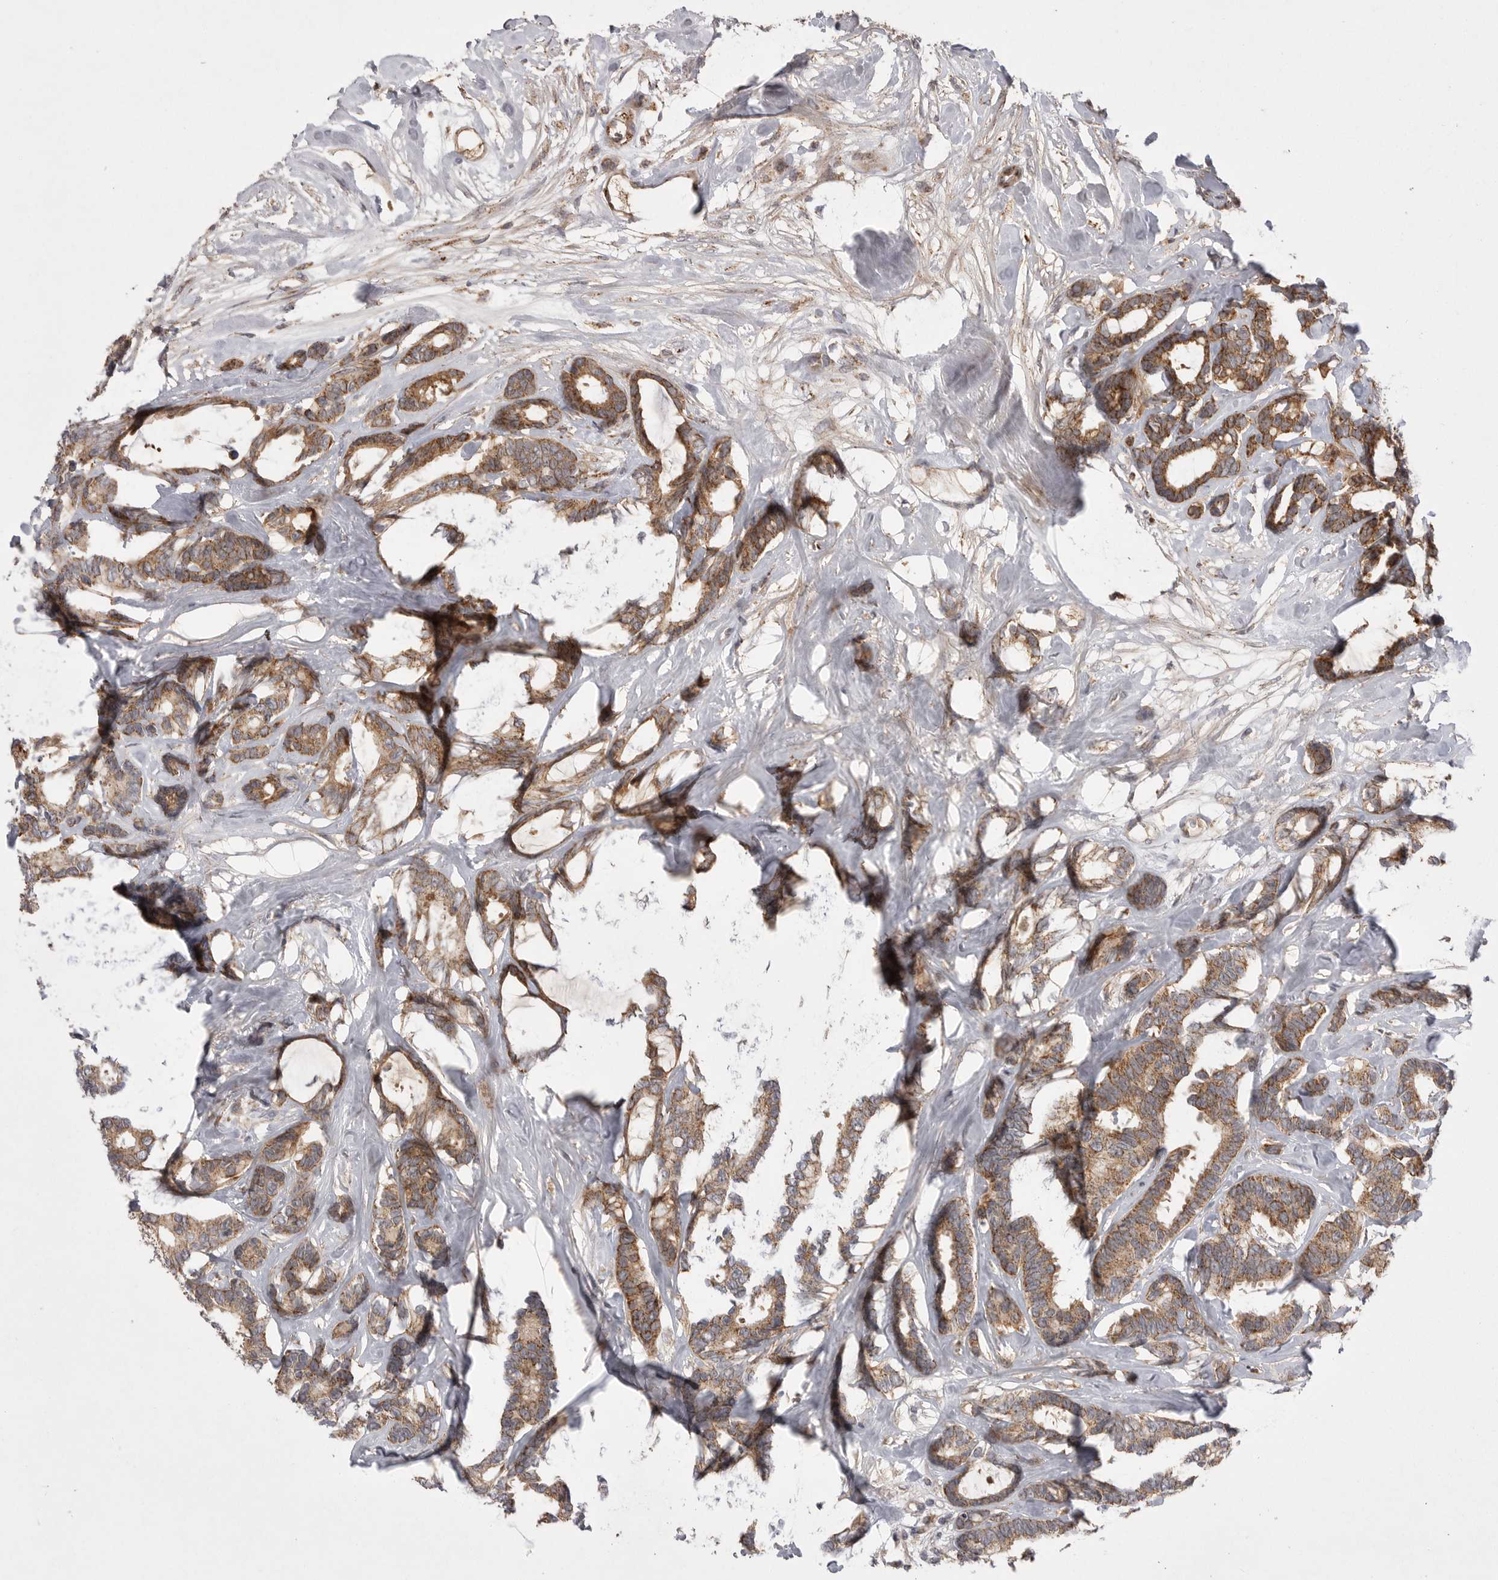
{"staining": {"intensity": "moderate", "quantity": ">75%", "location": "cytoplasmic/membranous"}, "tissue": "breast cancer", "cell_type": "Tumor cells", "image_type": "cancer", "snomed": [{"axis": "morphology", "description": "Duct carcinoma"}, {"axis": "topography", "description": "Breast"}], "caption": "High-power microscopy captured an IHC histopathology image of infiltrating ductal carcinoma (breast), revealing moderate cytoplasmic/membranous staining in about >75% of tumor cells.", "gene": "KYAT3", "patient": {"sex": "female", "age": 87}}